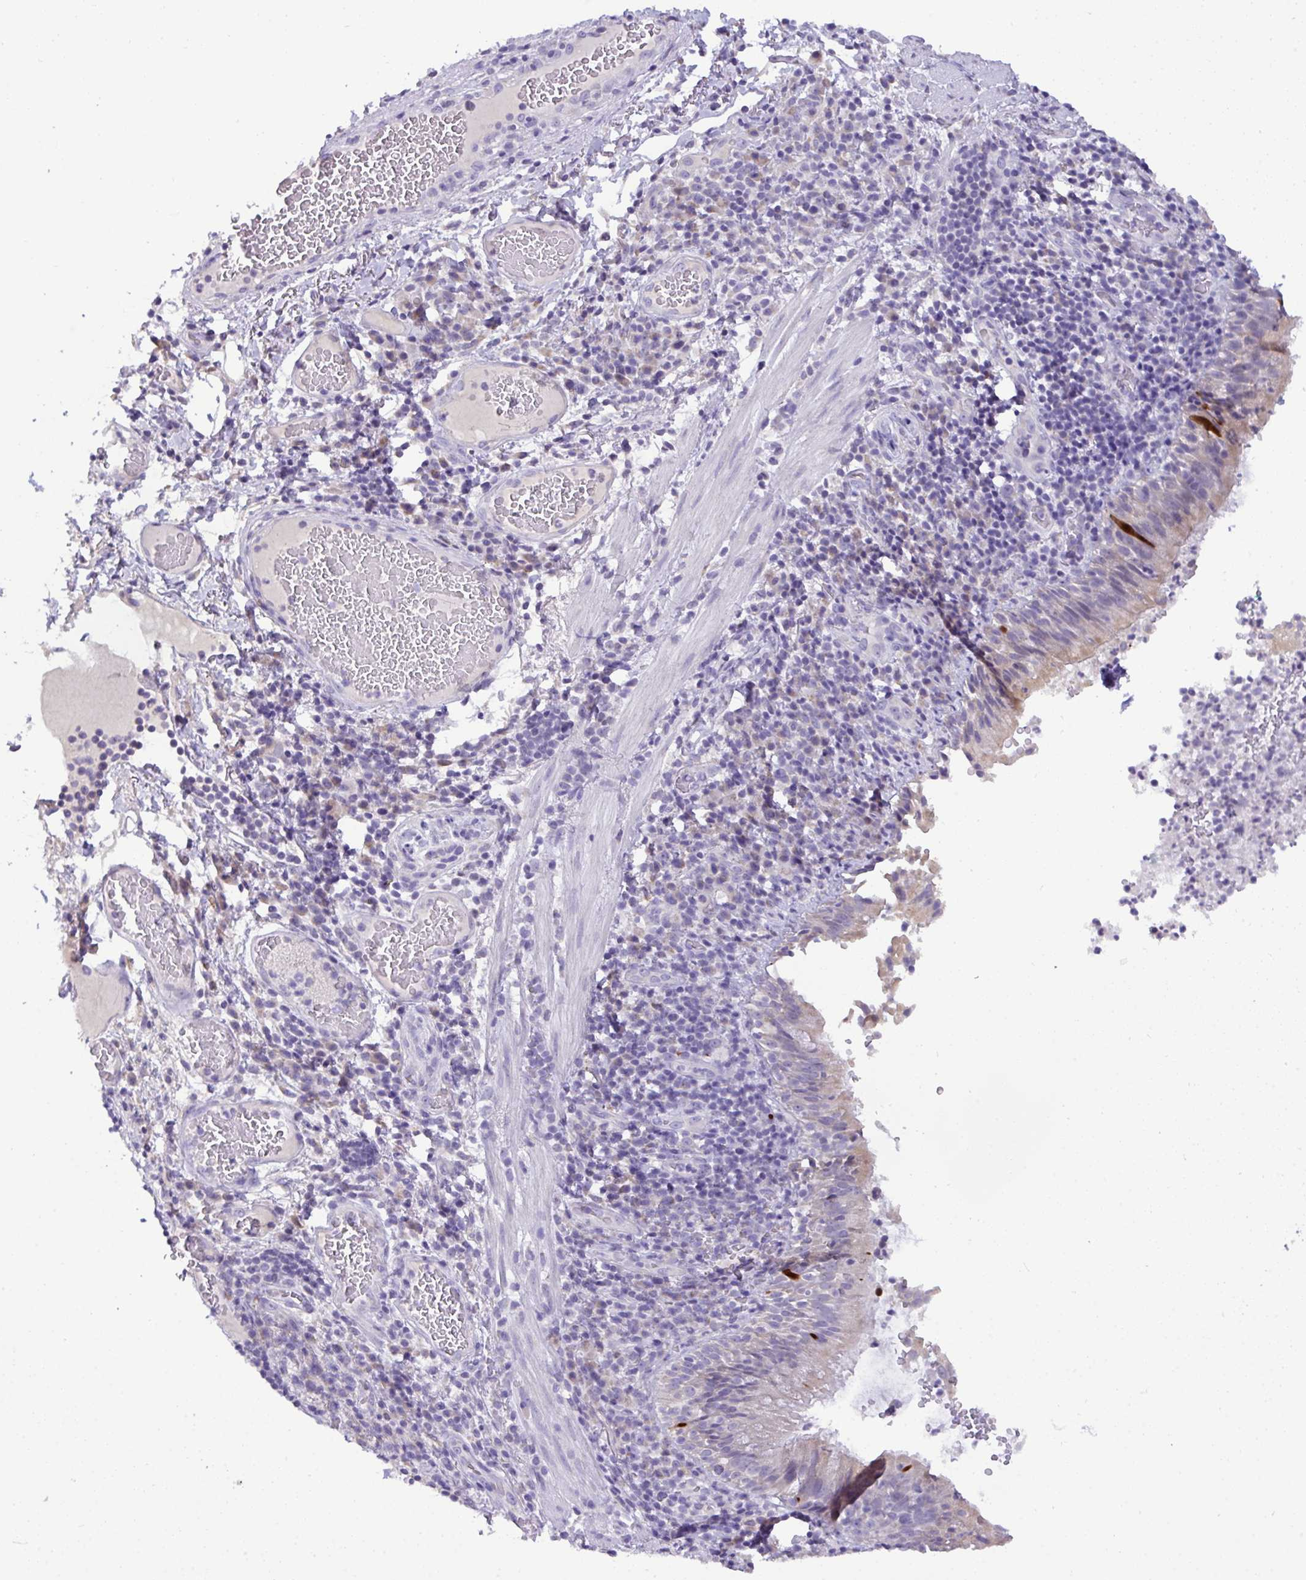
{"staining": {"intensity": "negative", "quantity": "none", "location": "none"}, "tissue": "bronchus", "cell_type": "Respiratory epithelial cells", "image_type": "normal", "snomed": [{"axis": "morphology", "description": "Normal tissue, NOS"}, {"axis": "topography", "description": "Lymph node"}, {"axis": "topography", "description": "Bronchus"}], "caption": "IHC photomicrograph of normal bronchus: human bronchus stained with DAB exhibits no significant protein expression in respiratory epithelial cells. Nuclei are stained in blue.", "gene": "ST8SIA2", "patient": {"sex": "male", "age": 56}}